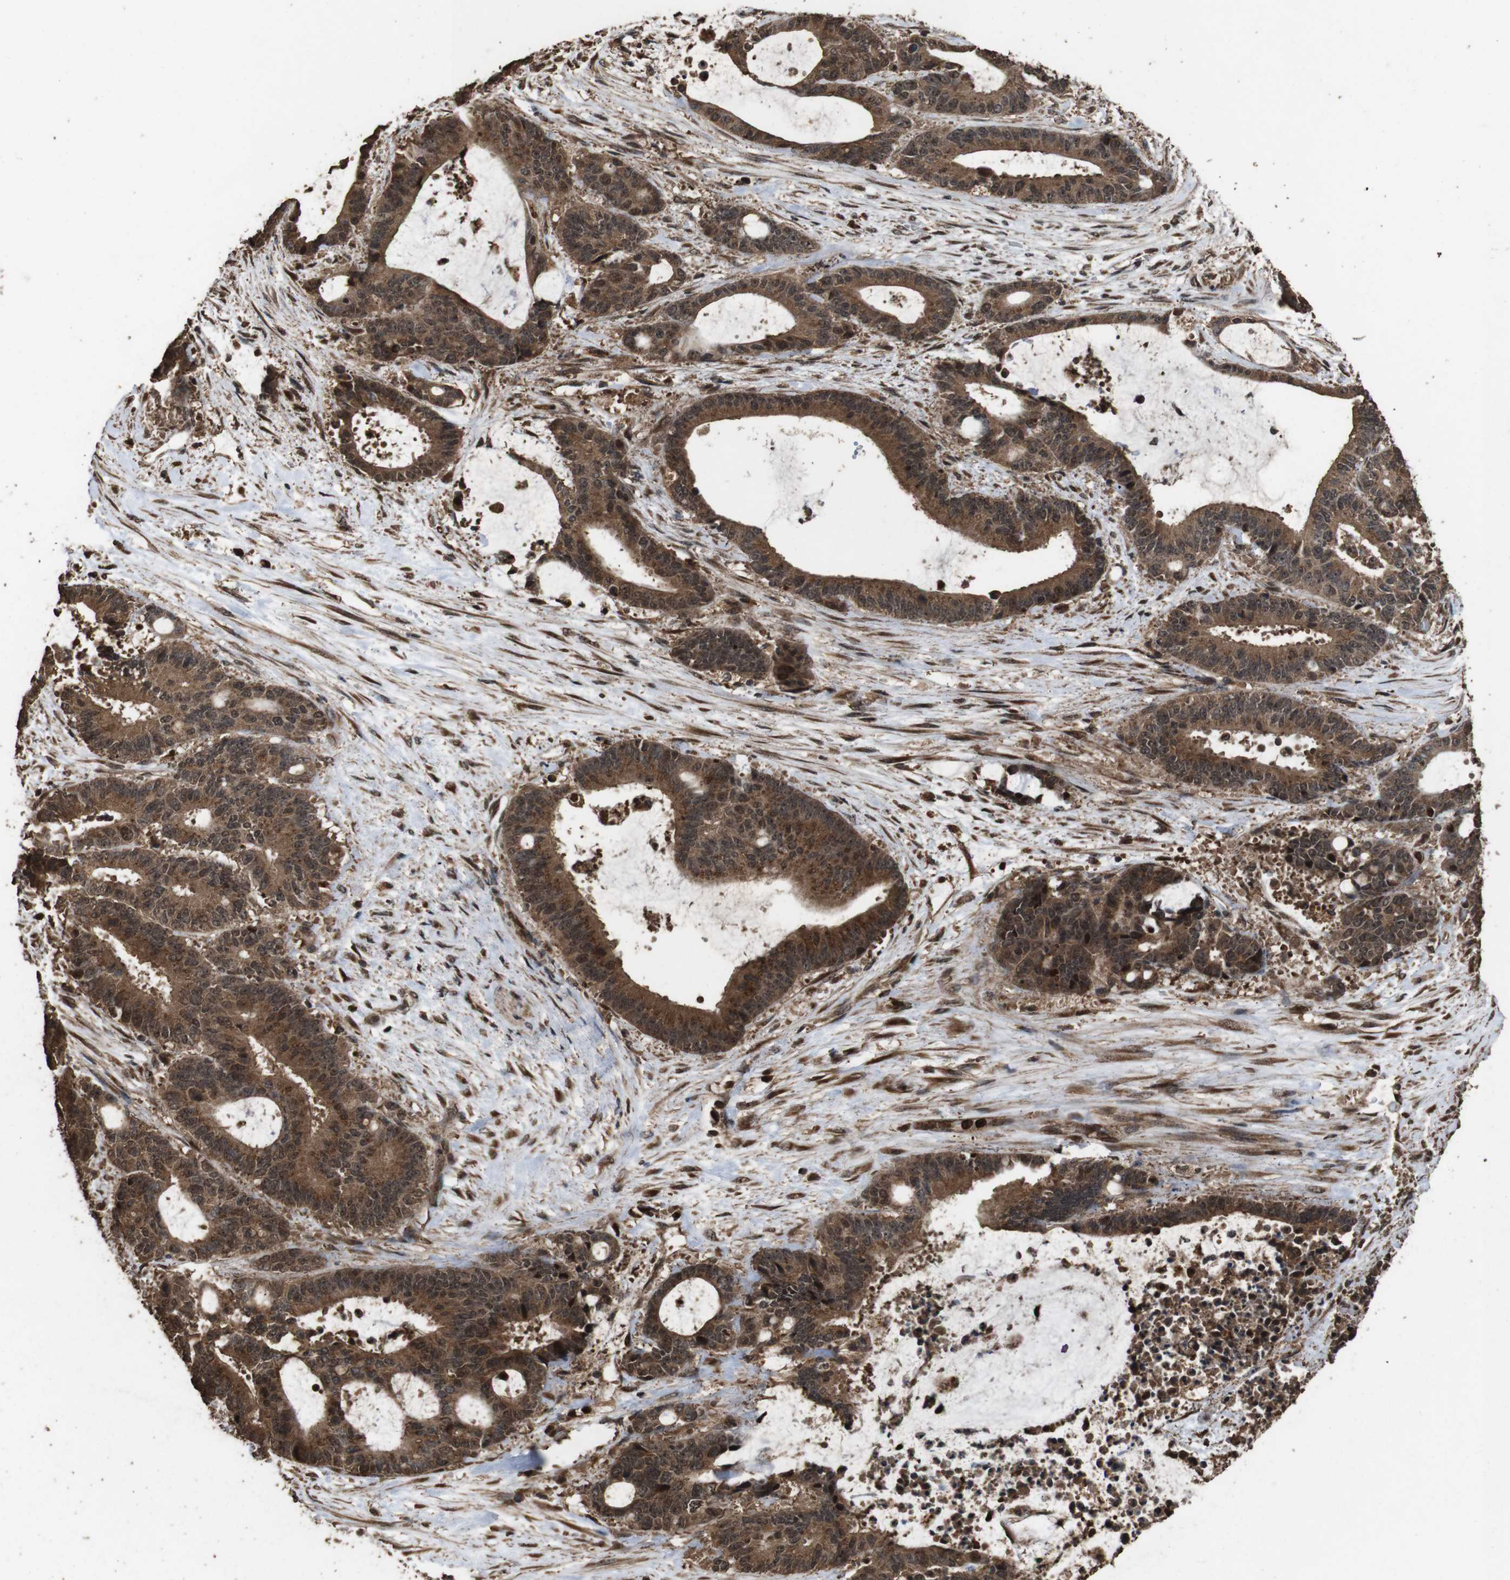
{"staining": {"intensity": "strong", "quantity": ">75%", "location": "cytoplasmic/membranous"}, "tissue": "liver cancer", "cell_type": "Tumor cells", "image_type": "cancer", "snomed": [{"axis": "morphology", "description": "Normal tissue, NOS"}, {"axis": "morphology", "description": "Cholangiocarcinoma"}, {"axis": "topography", "description": "Liver"}, {"axis": "topography", "description": "Peripheral nerve tissue"}], "caption": "Strong cytoplasmic/membranous positivity for a protein is present in about >75% of tumor cells of cholangiocarcinoma (liver) using immunohistochemistry (IHC).", "gene": "RRAS2", "patient": {"sex": "female", "age": 73}}